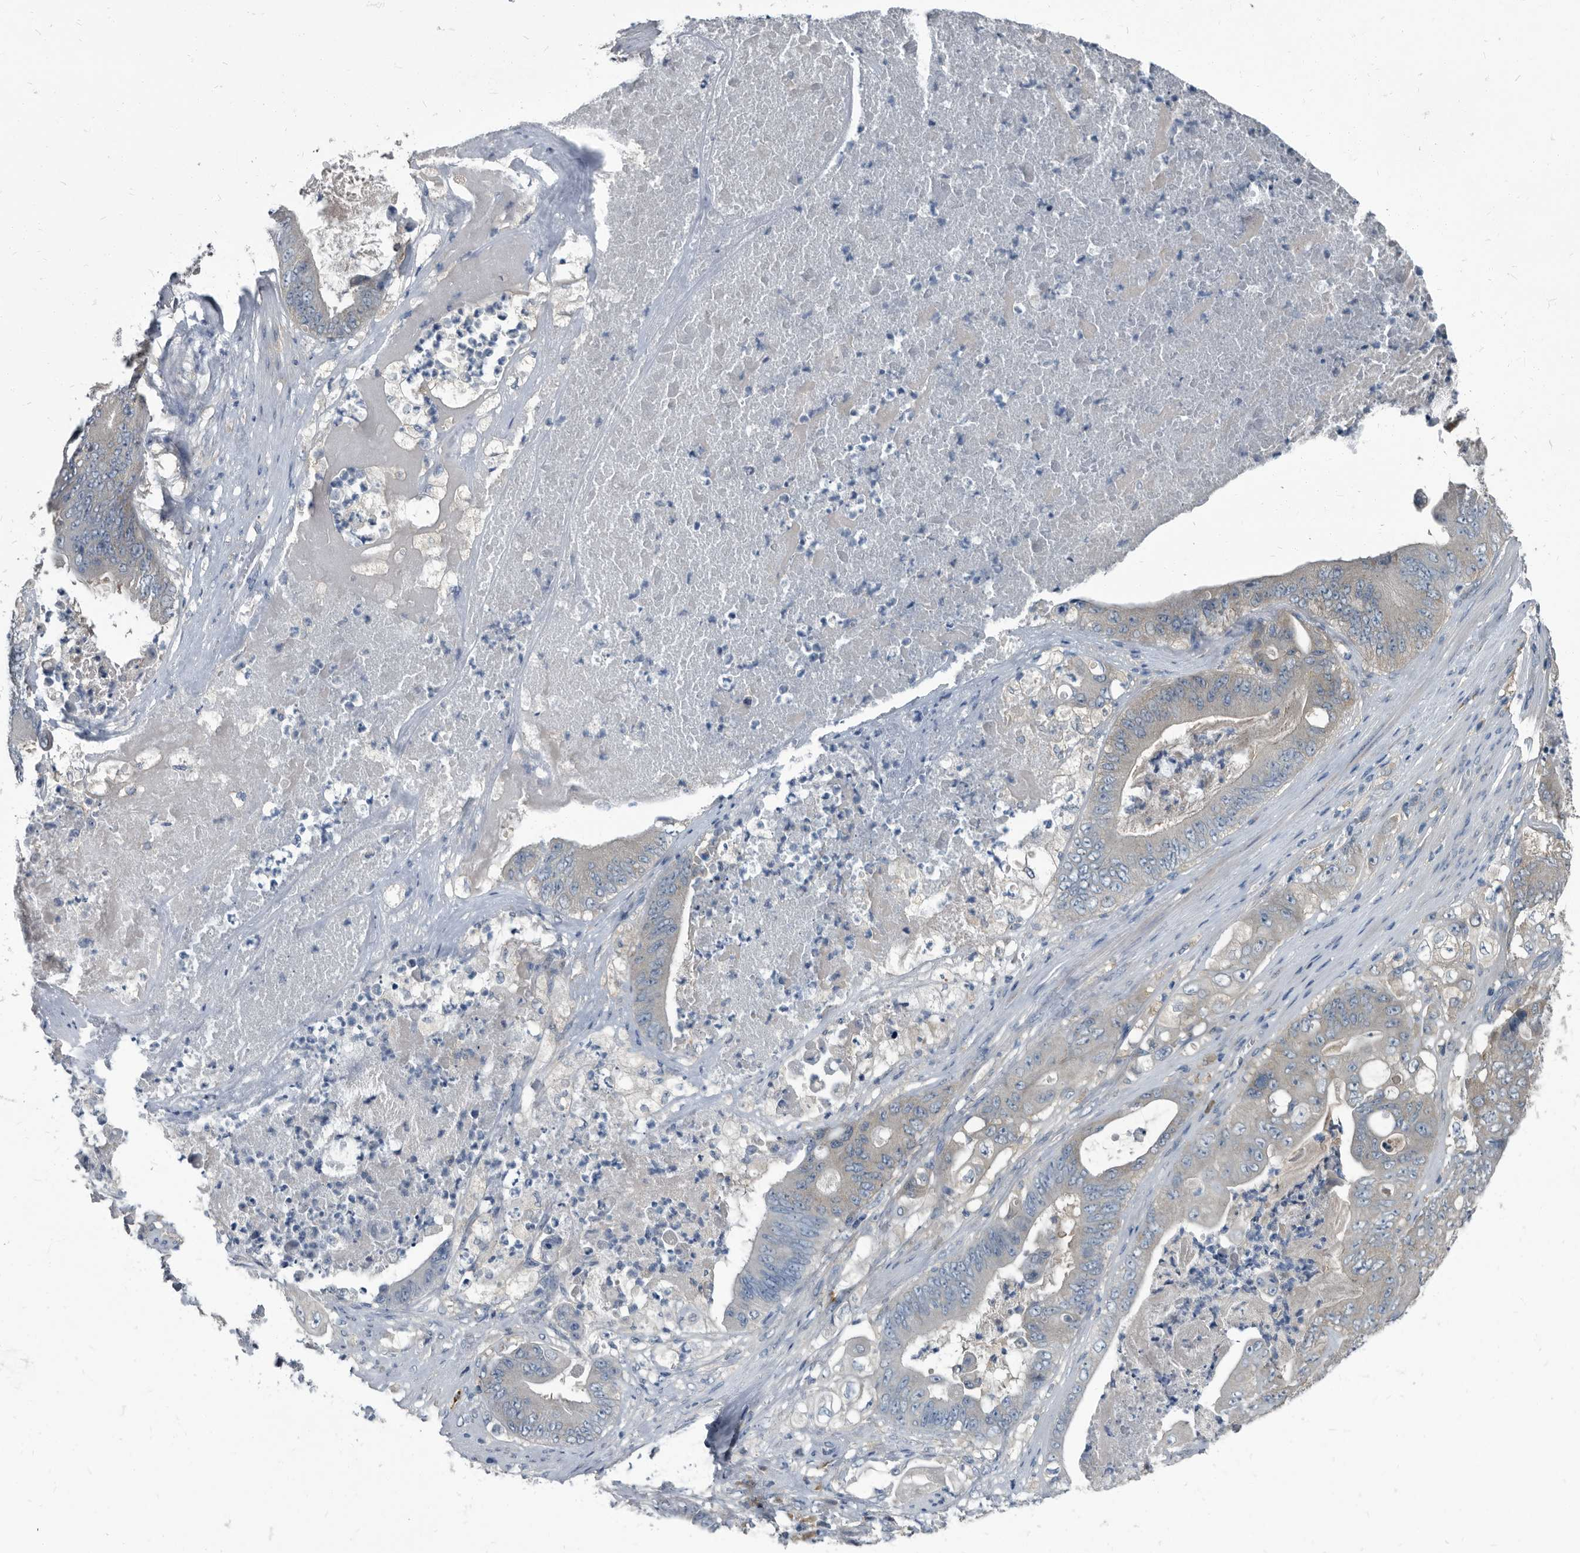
{"staining": {"intensity": "negative", "quantity": "none", "location": "none"}, "tissue": "stomach cancer", "cell_type": "Tumor cells", "image_type": "cancer", "snomed": [{"axis": "morphology", "description": "Adenocarcinoma, NOS"}, {"axis": "topography", "description": "Stomach"}], "caption": "A micrograph of human stomach adenocarcinoma is negative for staining in tumor cells.", "gene": "CDV3", "patient": {"sex": "female", "age": 73}}